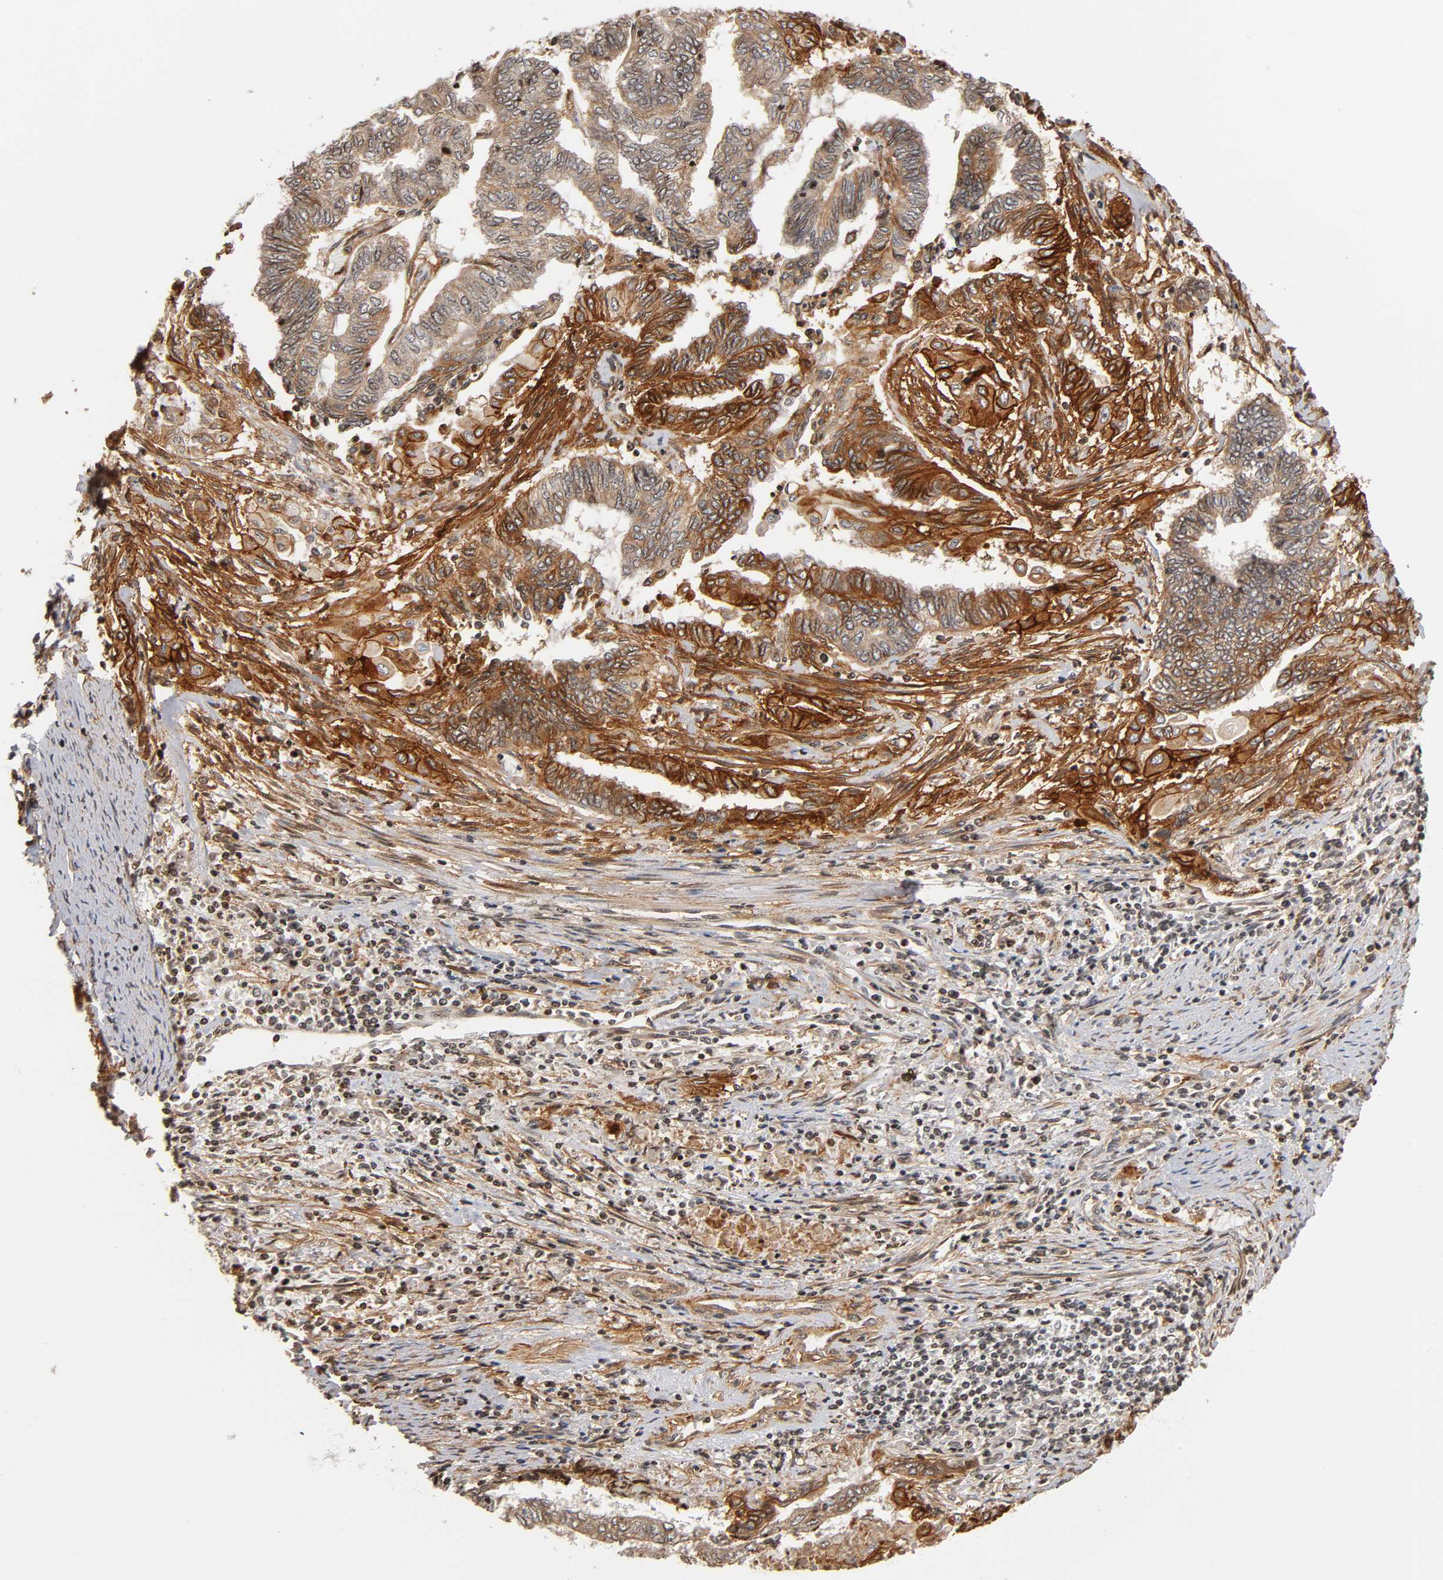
{"staining": {"intensity": "strong", "quantity": "25%-75%", "location": "cytoplasmic/membranous"}, "tissue": "endometrial cancer", "cell_type": "Tumor cells", "image_type": "cancer", "snomed": [{"axis": "morphology", "description": "Adenocarcinoma, NOS"}, {"axis": "topography", "description": "Uterus"}, {"axis": "topography", "description": "Endometrium"}], "caption": "Protein positivity by IHC demonstrates strong cytoplasmic/membranous positivity in about 25%-75% of tumor cells in endometrial cancer.", "gene": "ITGAV", "patient": {"sex": "female", "age": 70}}